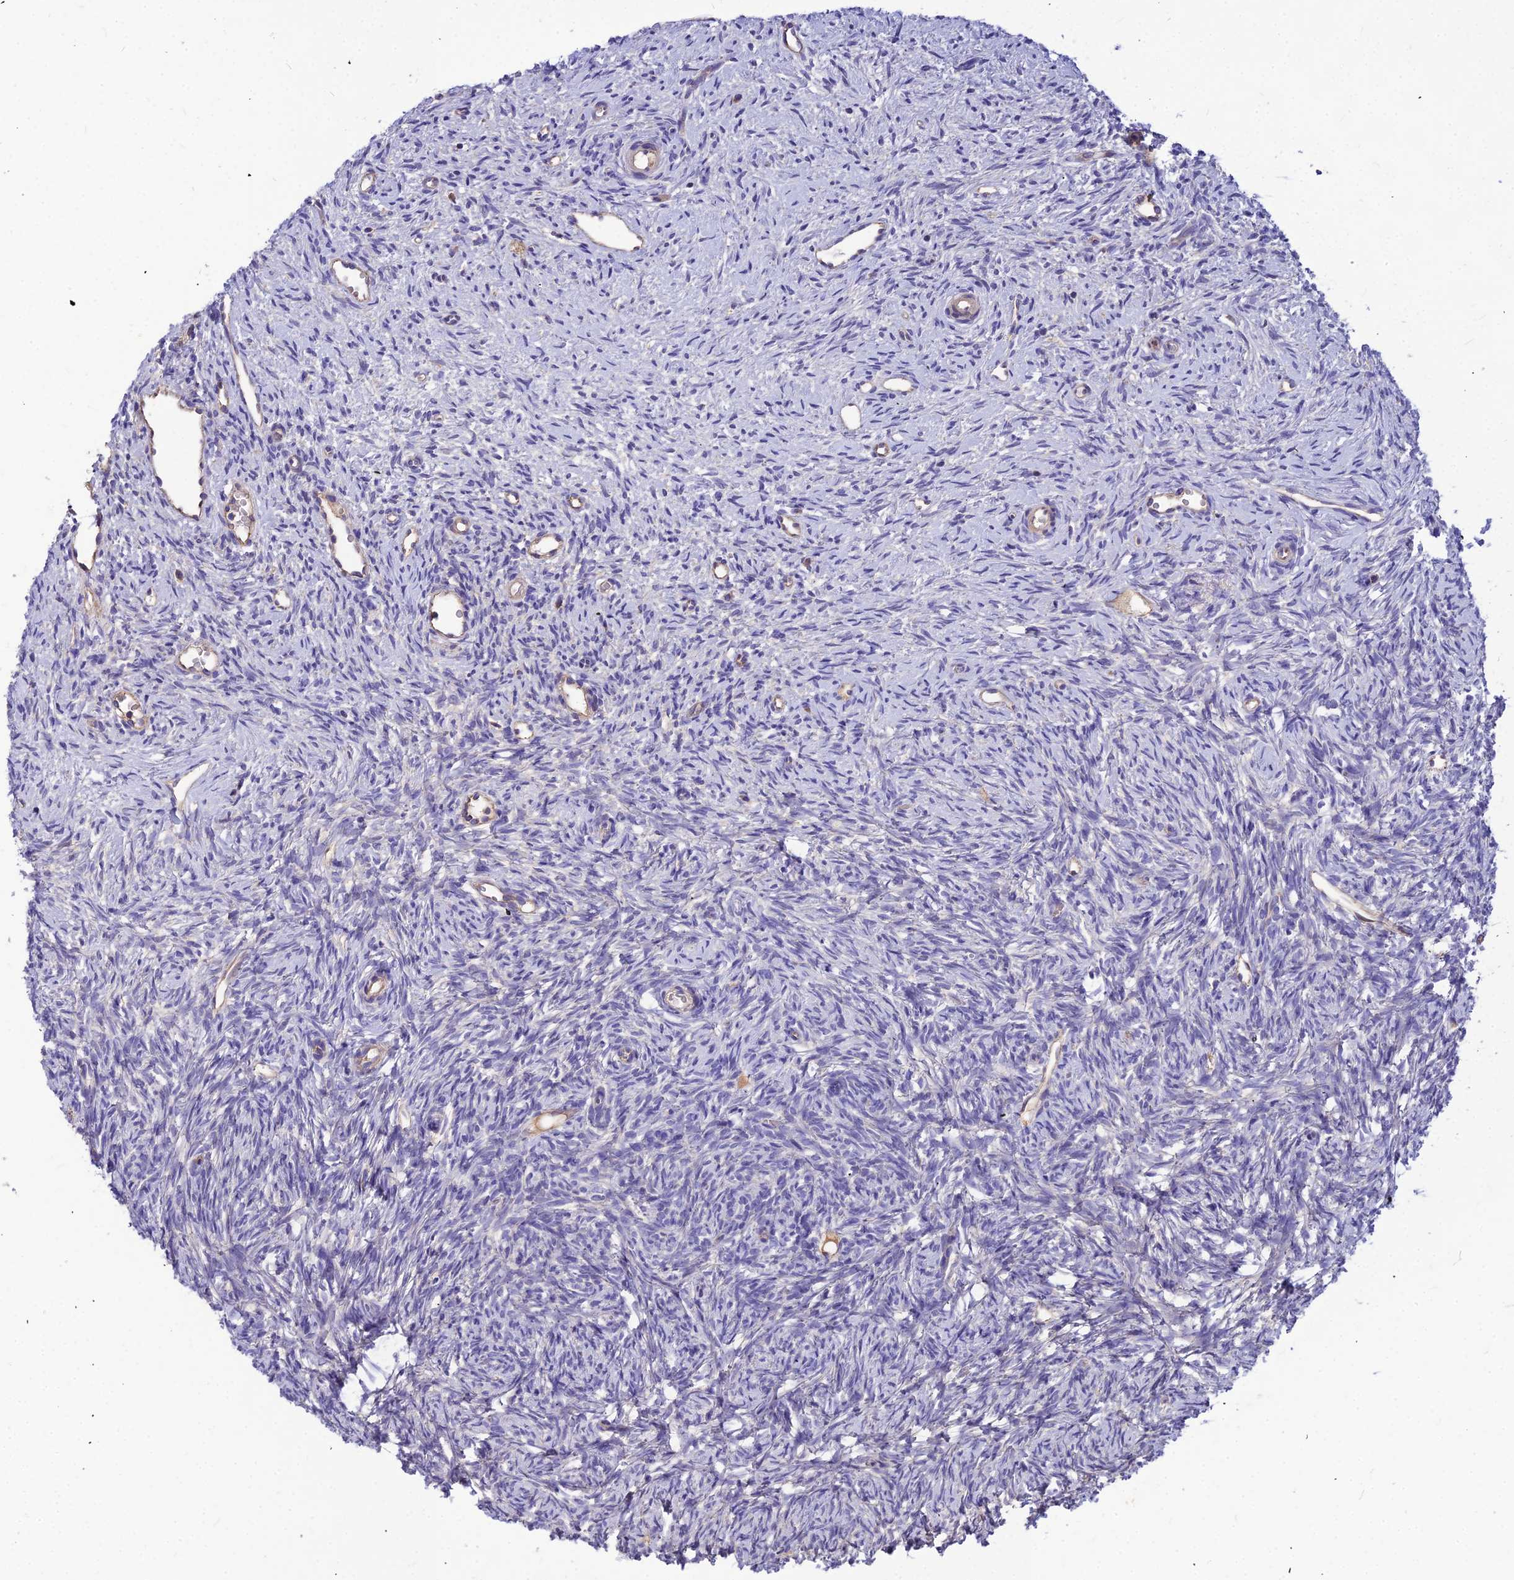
{"staining": {"intensity": "negative", "quantity": "none", "location": "none"}, "tissue": "ovary", "cell_type": "Ovarian stroma cells", "image_type": "normal", "snomed": [{"axis": "morphology", "description": "Normal tissue, NOS"}, {"axis": "topography", "description": "Ovary"}], "caption": "This histopathology image is of unremarkable ovary stained with immunohistochemistry to label a protein in brown with the nuclei are counter-stained blue. There is no staining in ovarian stroma cells.", "gene": "ASPHD1", "patient": {"sex": "female", "age": 51}}